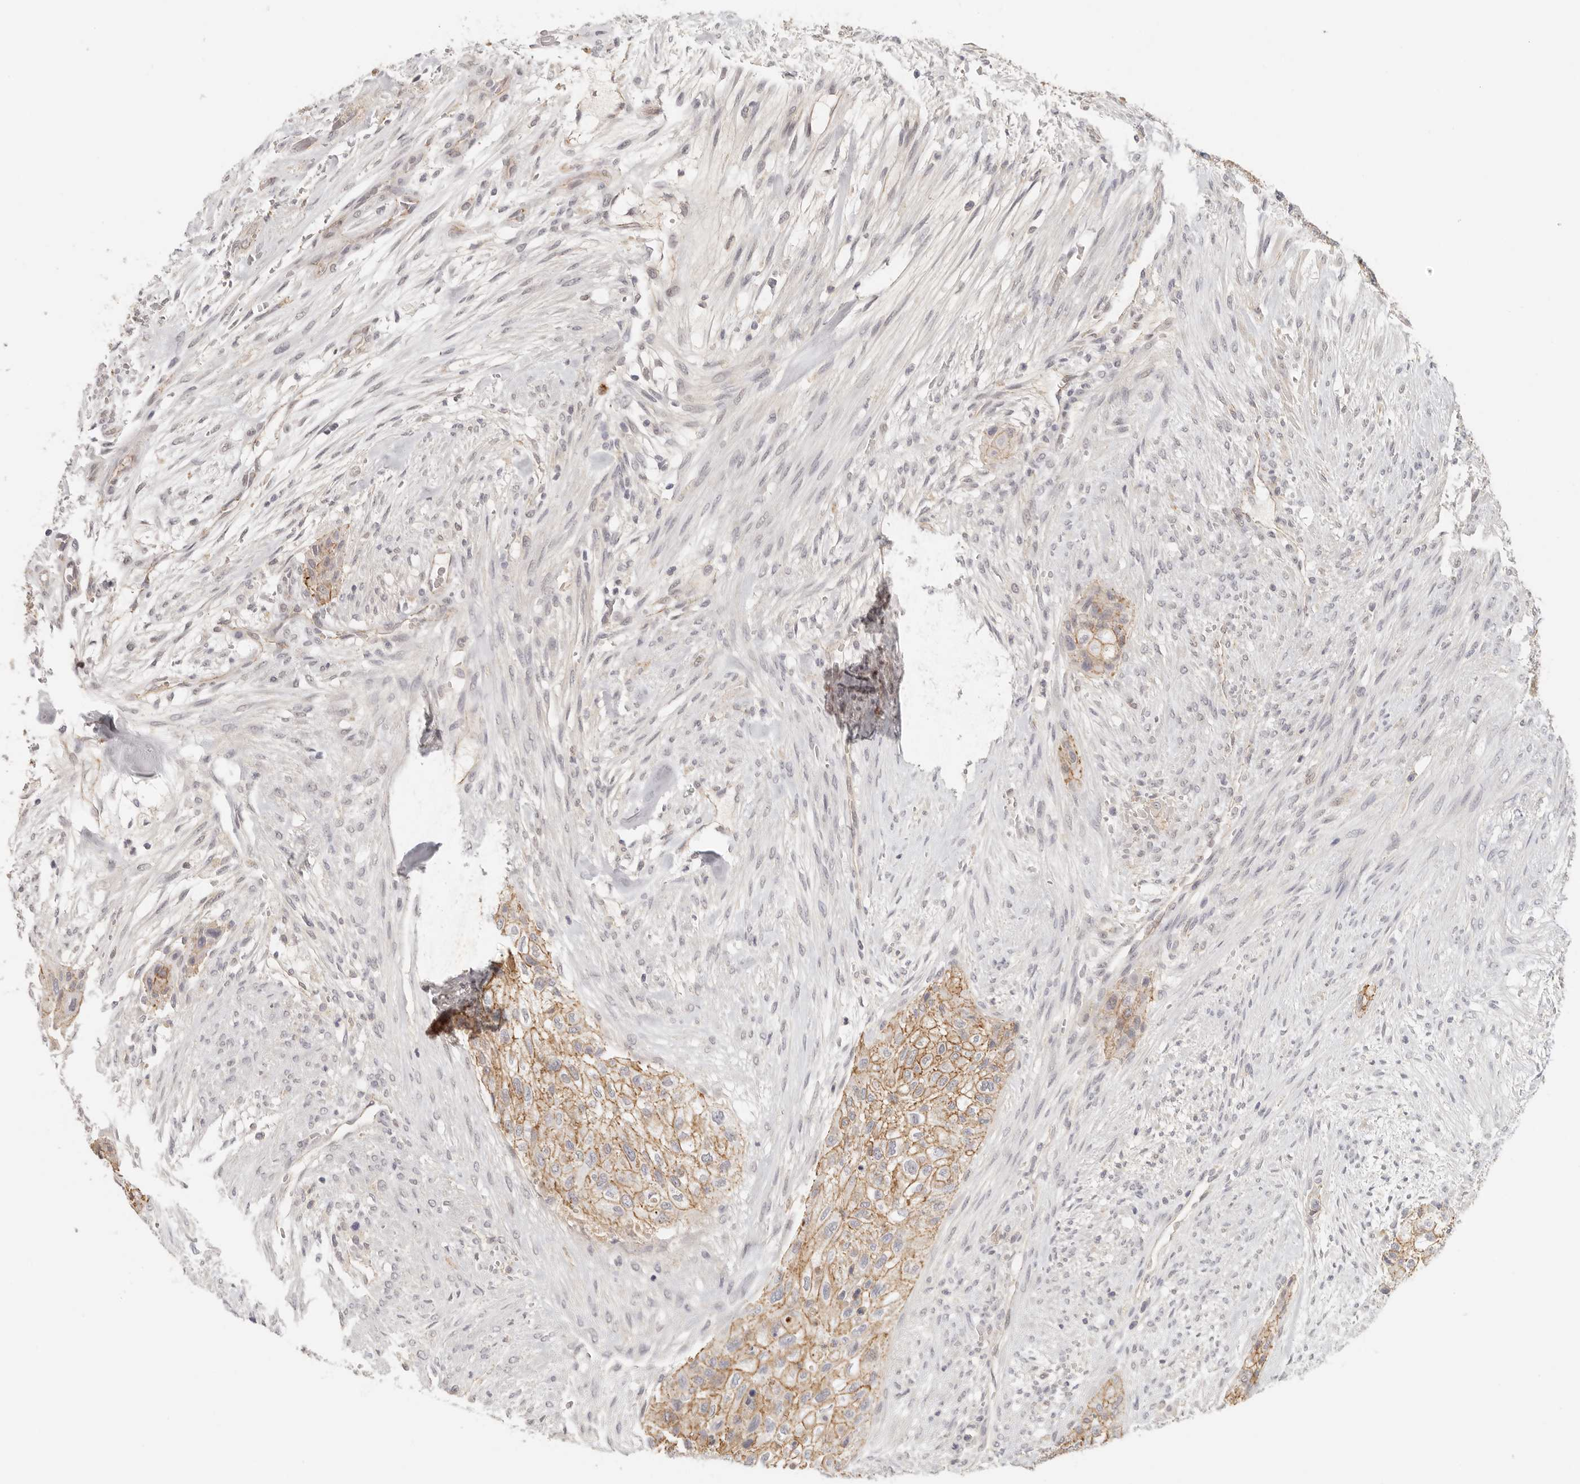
{"staining": {"intensity": "moderate", "quantity": ">75%", "location": "cytoplasmic/membranous"}, "tissue": "urothelial cancer", "cell_type": "Tumor cells", "image_type": "cancer", "snomed": [{"axis": "morphology", "description": "Urothelial carcinoma, High grade"}, {"axis": "topography", "description": "Urinary bladder"}], "caption": "Tumor cells reveal moderate cytoplasmic/membranous staining in about >75% of cells in urothelial cancer. (Brightfield microscopy of DAB IHC at high magnification).", "gene": "ANXA9", "patient": {"sex": "male", "age": 35}}